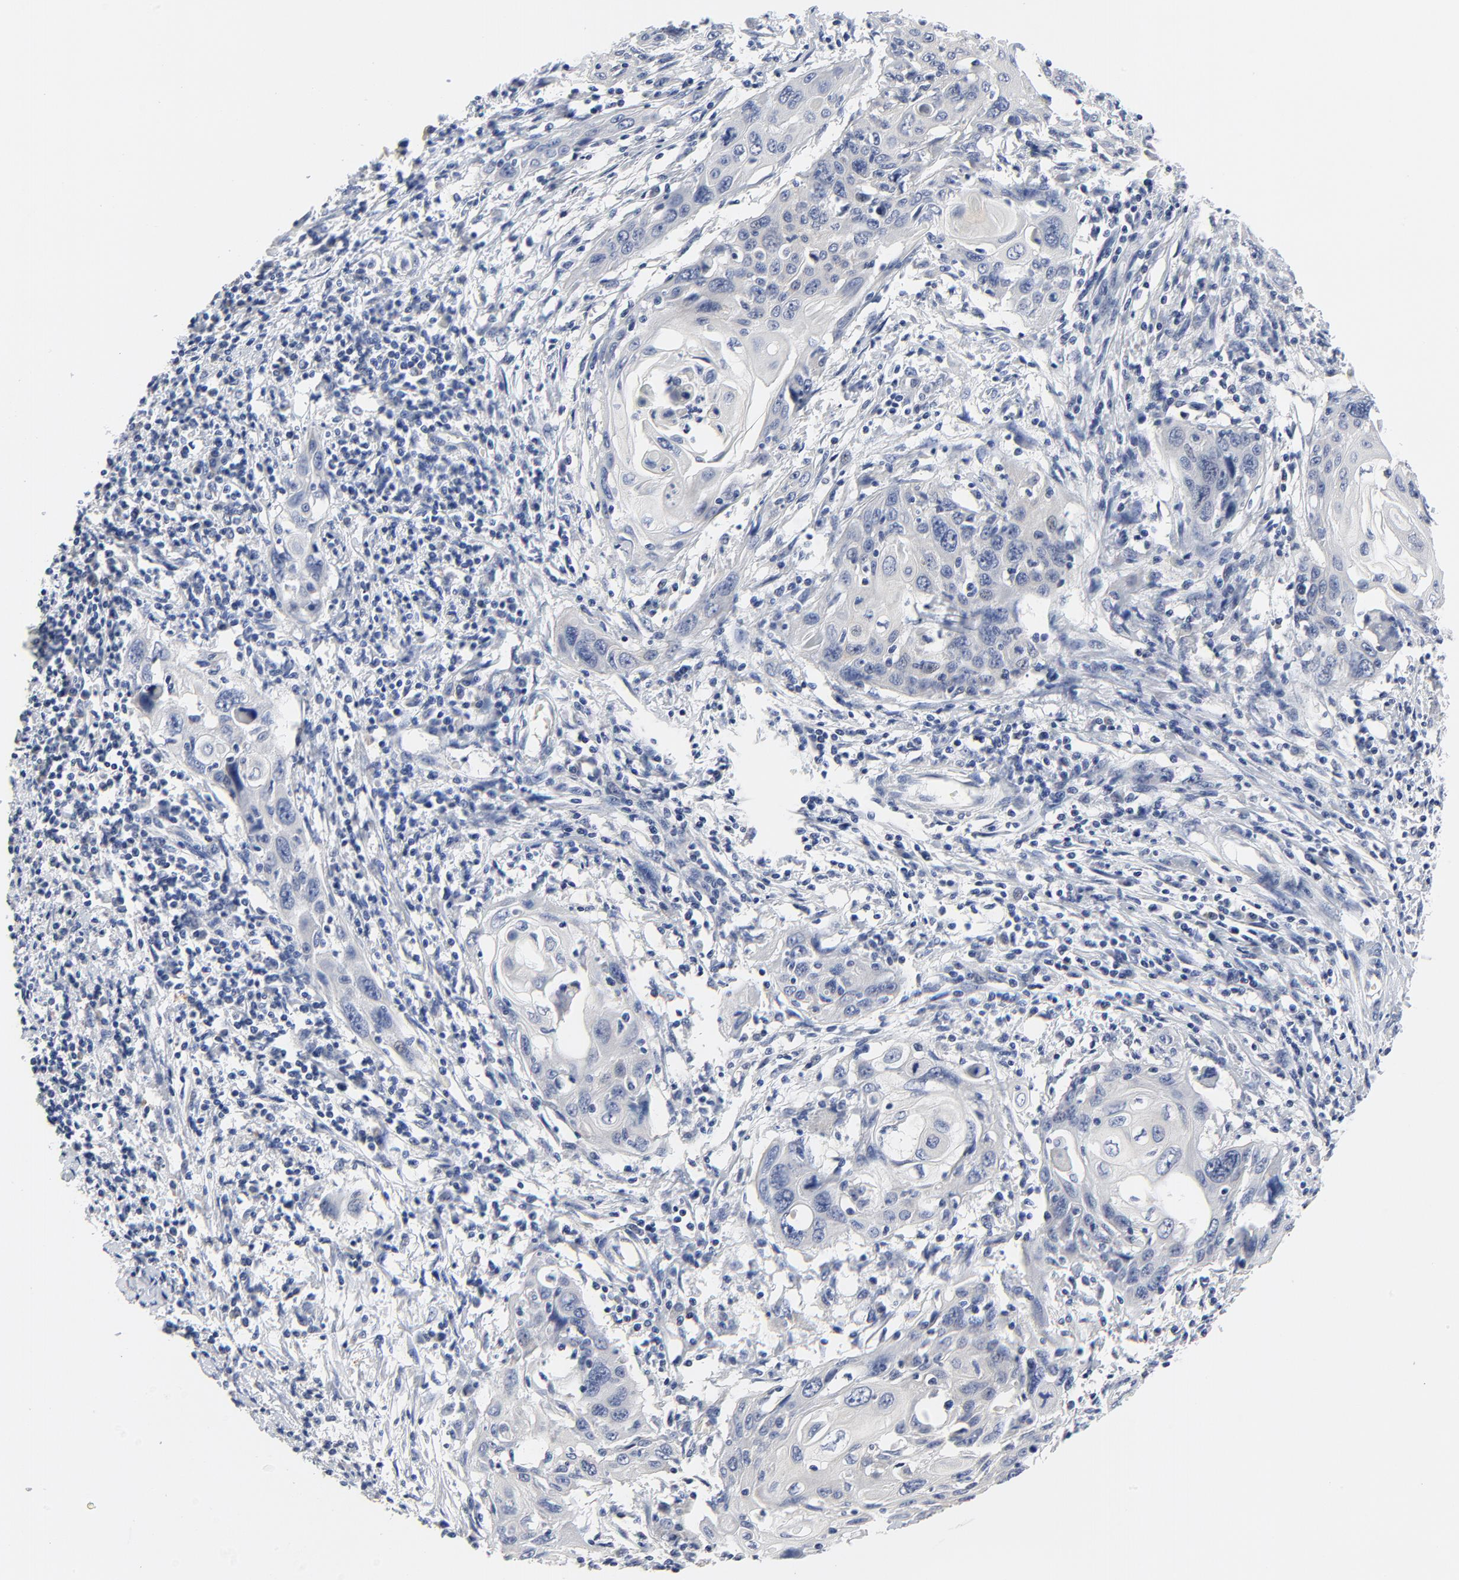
{"staining": {"intensity": "negative", "quantity": "none", "location": "none"}, "tissue": "cervical cancer", "cell_type": "Tumor cells", "image_type": "cancer", "snomed": [{"axis": "morphology", "description": "Squamous cell carcinoma, NOS"}, {"axis": "topography", "description": "Cervix"}], "caption": "IHC photomicrograph of neoplastic tissue: cervical squamous cell carcinoma stained with DAB shows no significant protein staining in tumor cells.", "gene": "FBXL5", "patient": {"sex": "female", "age": 54}}